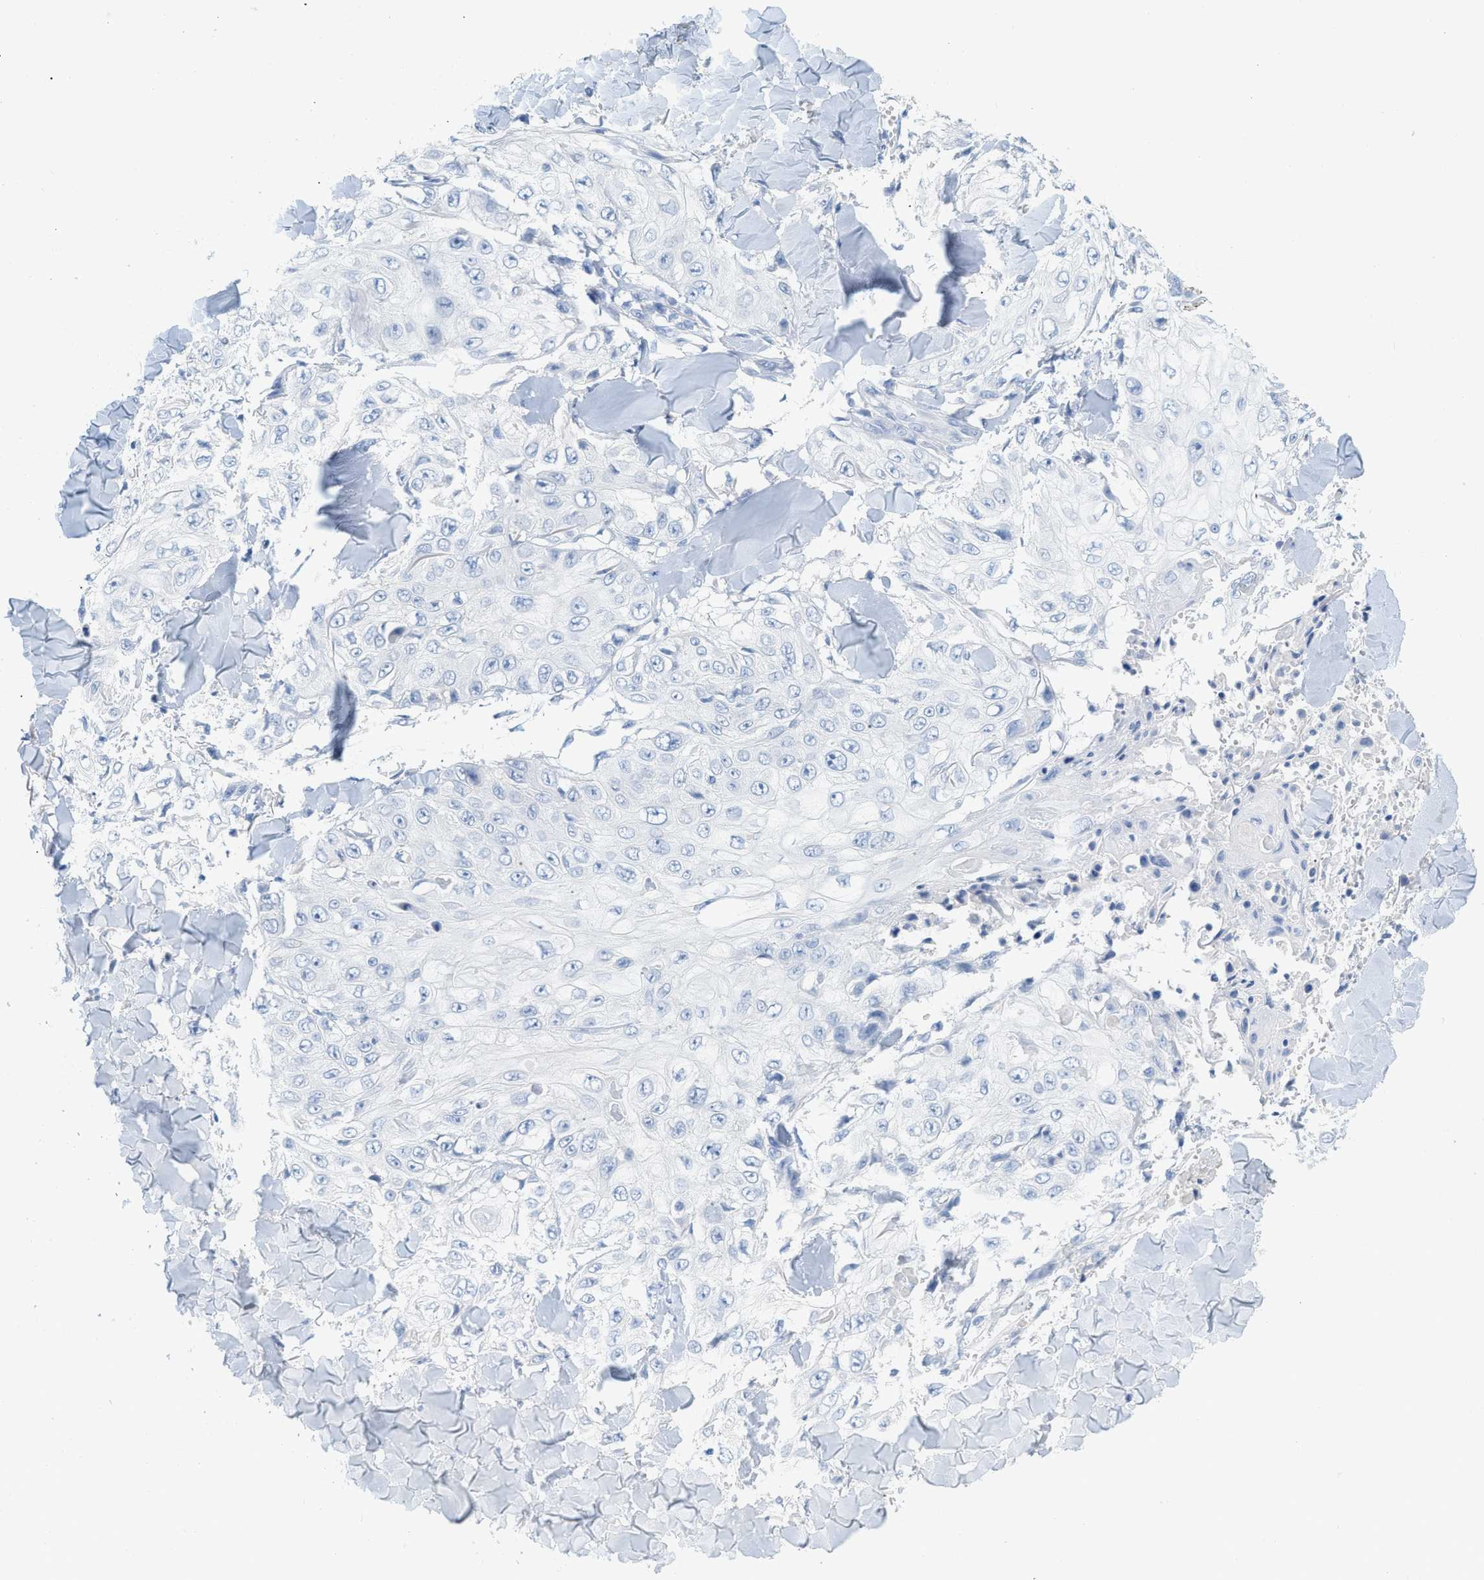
{"staining": {"intensity": "negative", "quantity": "none", "location": "none"}, "tissue": "skin cancer", "cell_type": "Tumor cells", "image_type": "cancer", "snomed": [{"axis": "morphology", "description": "Squamous cell carcinoma, NOS"}, {"axis": "topography", "description": "Skin"}], "caption": "Tumor cells show no significant staining in skin cancer.", "gene": "PAPPA", "patient": {"sex": "male", "age": 86}}